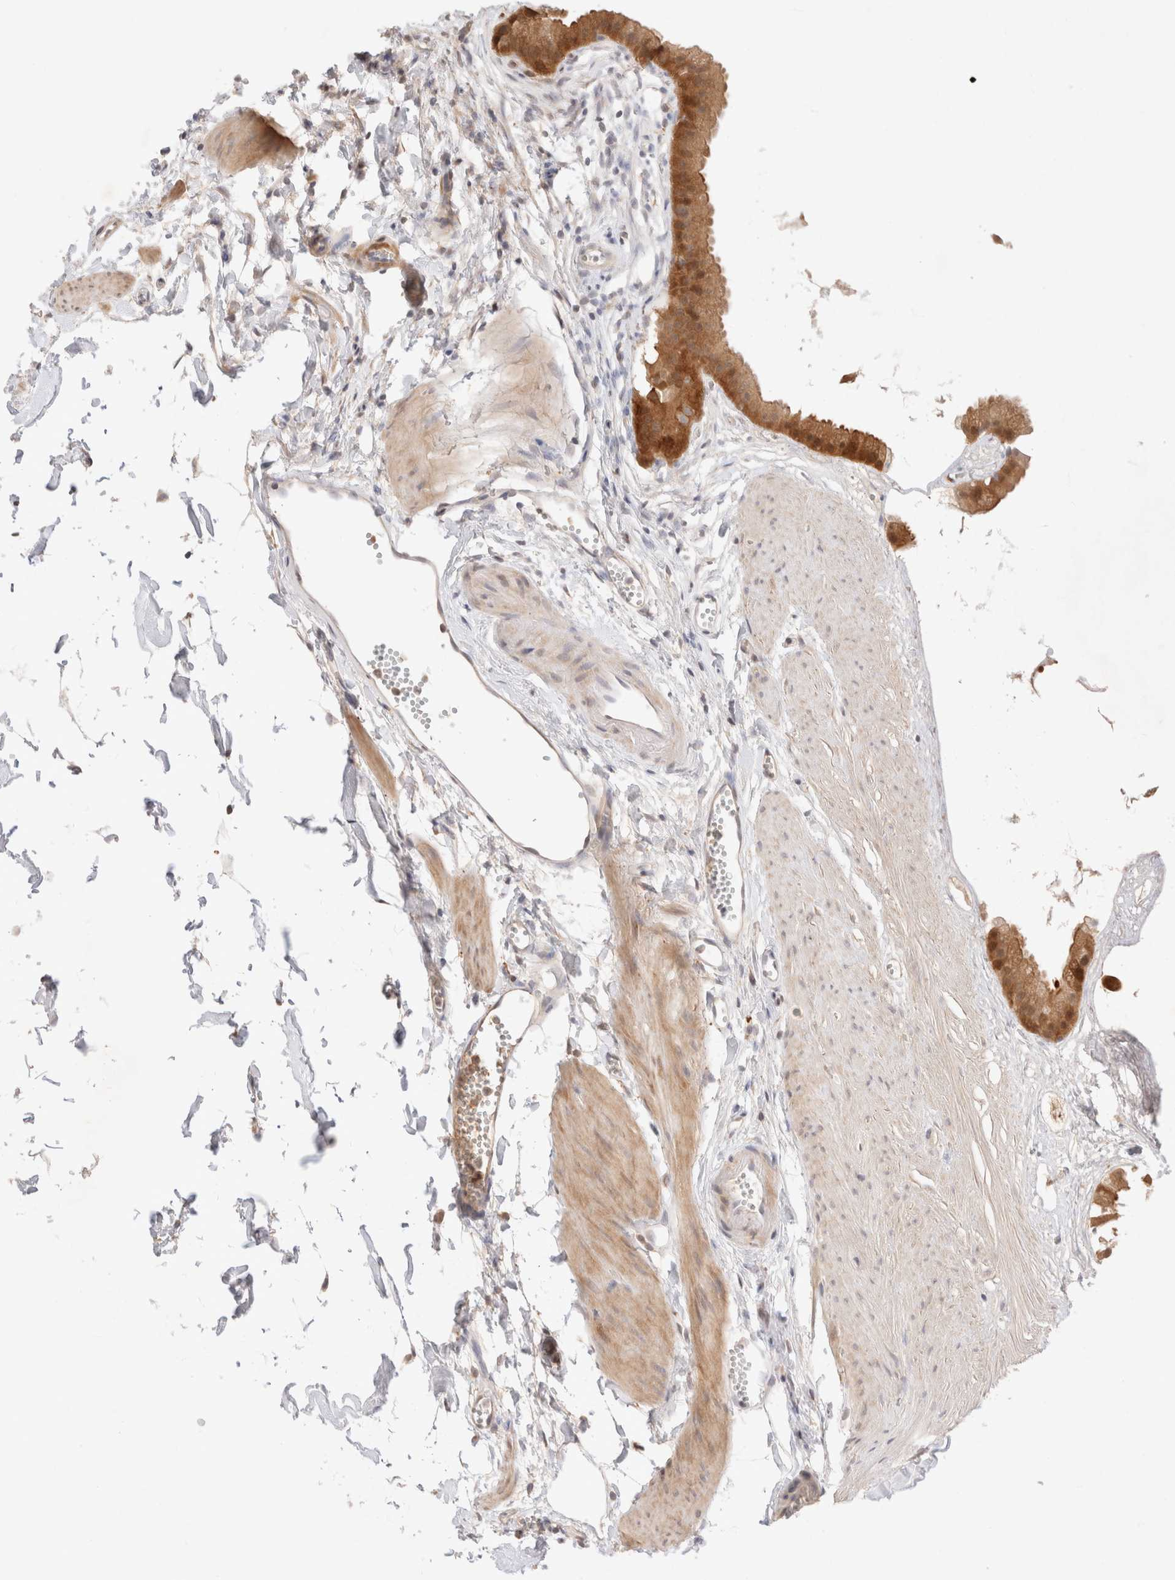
{"staining": {"intensity": "strong", "quantity": ">75%", "location": "cytoplasmic/membranous"}, "tissue": "gallbladder", "cell_type": "Glandular cells", "image_type": "normal", "snomed": [{"axis": "morphology", "description": "Normal tissue, NOS"}, {"axis": "topography", "description": "Gallbladder"}], "caption": "IHC image of benign gallbladder: gallbladder stained using IHC displays high levels of strong protein expression localized specifically in the cytoplasmic/membranous of glandular cells, appearing as a cytoplasmic/membranous brown color.", "gene": "STARD10", "patient": {"sex": "female", "age": 64}}